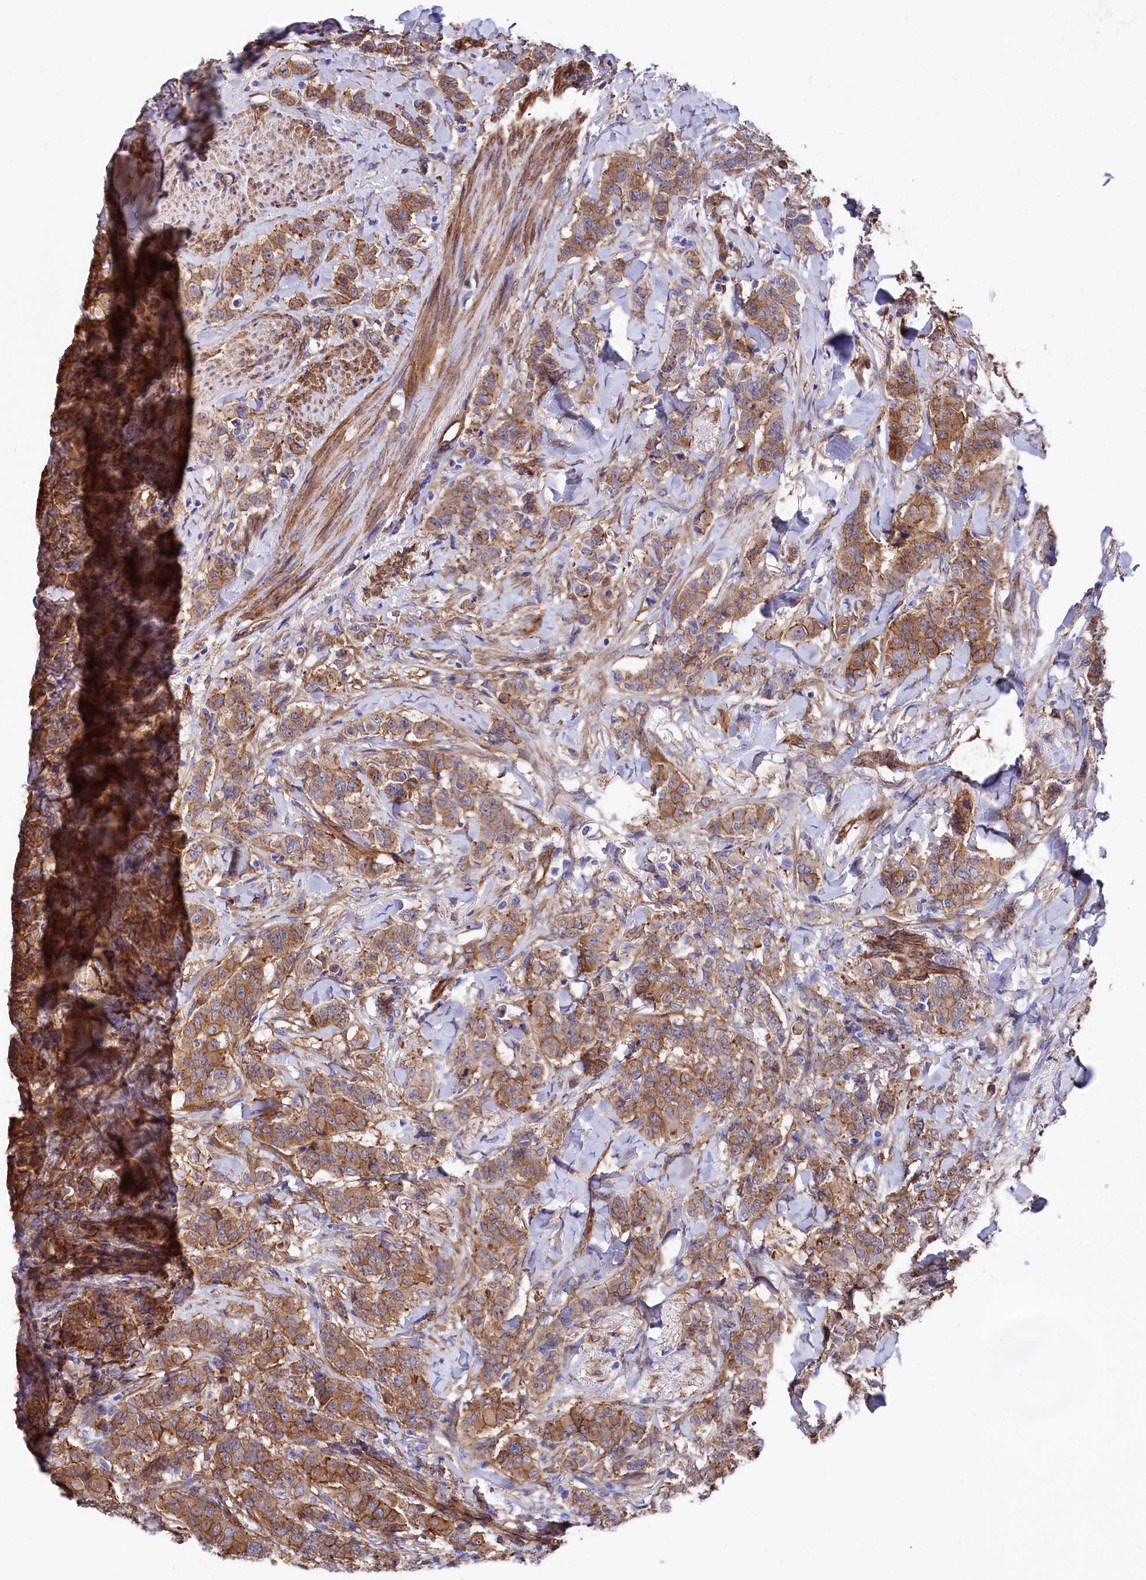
{"staining": {"intensity": "moderate", "quantity": ">75%", "location": "cytoplasmic/membranous"}, "tissue": "breast cancer", "cell_type": "Tumor cells", "image_type": "cancer", "snomed": [{"axis": "morphology", "description": "Duct carcinoma"}, {"axis": "topography", "description": "Breast"}], "caption": "There is medium levels of moderate cytoplasmic/membranous staining in tumor cells of breast cancer (invasive ductal carcinoma), as demonstrated by immunohistochemical staining (brown color).", "gene": "TNKS1BP1", "patient": {"sex": "female", "age": 40}}